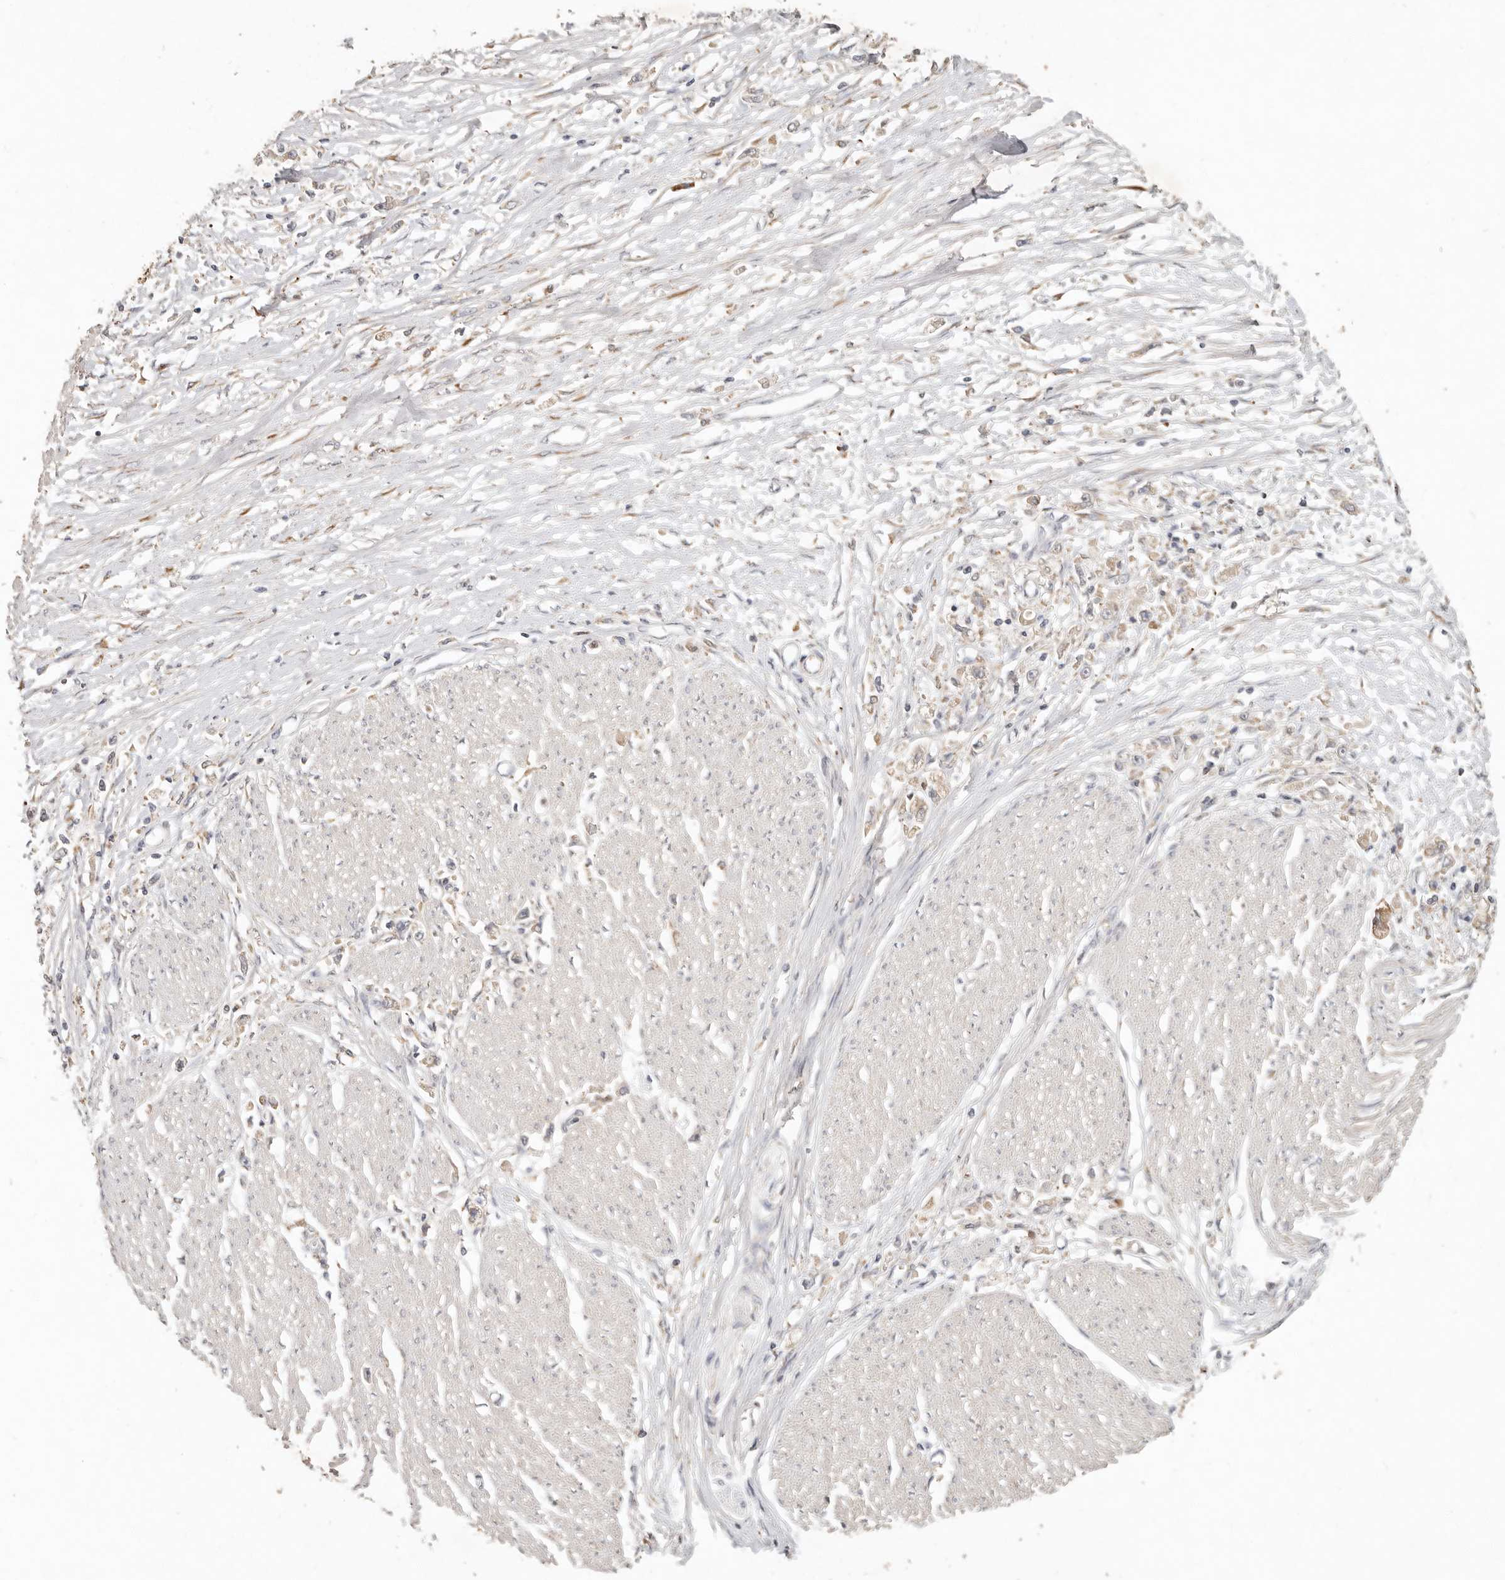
{"staining": {"intensity": "weak", "quantity": "<25%", "location": "cytoplasmic/membranous"}, "tissue": "stomach cancer", "cell_type": "Tumor cells", "image_type": "cancer", "snomed": [{"axis": "morphology", "description": "Adenocarcinoma, NOS"}, {"axis": "topography", "description": "Stomach"}], "caption": "IHC image of neoplastic tissue: human stomach adenocarcinoma stained with DAB reveals no significant protein staining in tumor cells. Nuclei are stained in blue.", "gene": "ARHGEF10L", "patient": {"sex": "female", "age": 59}}